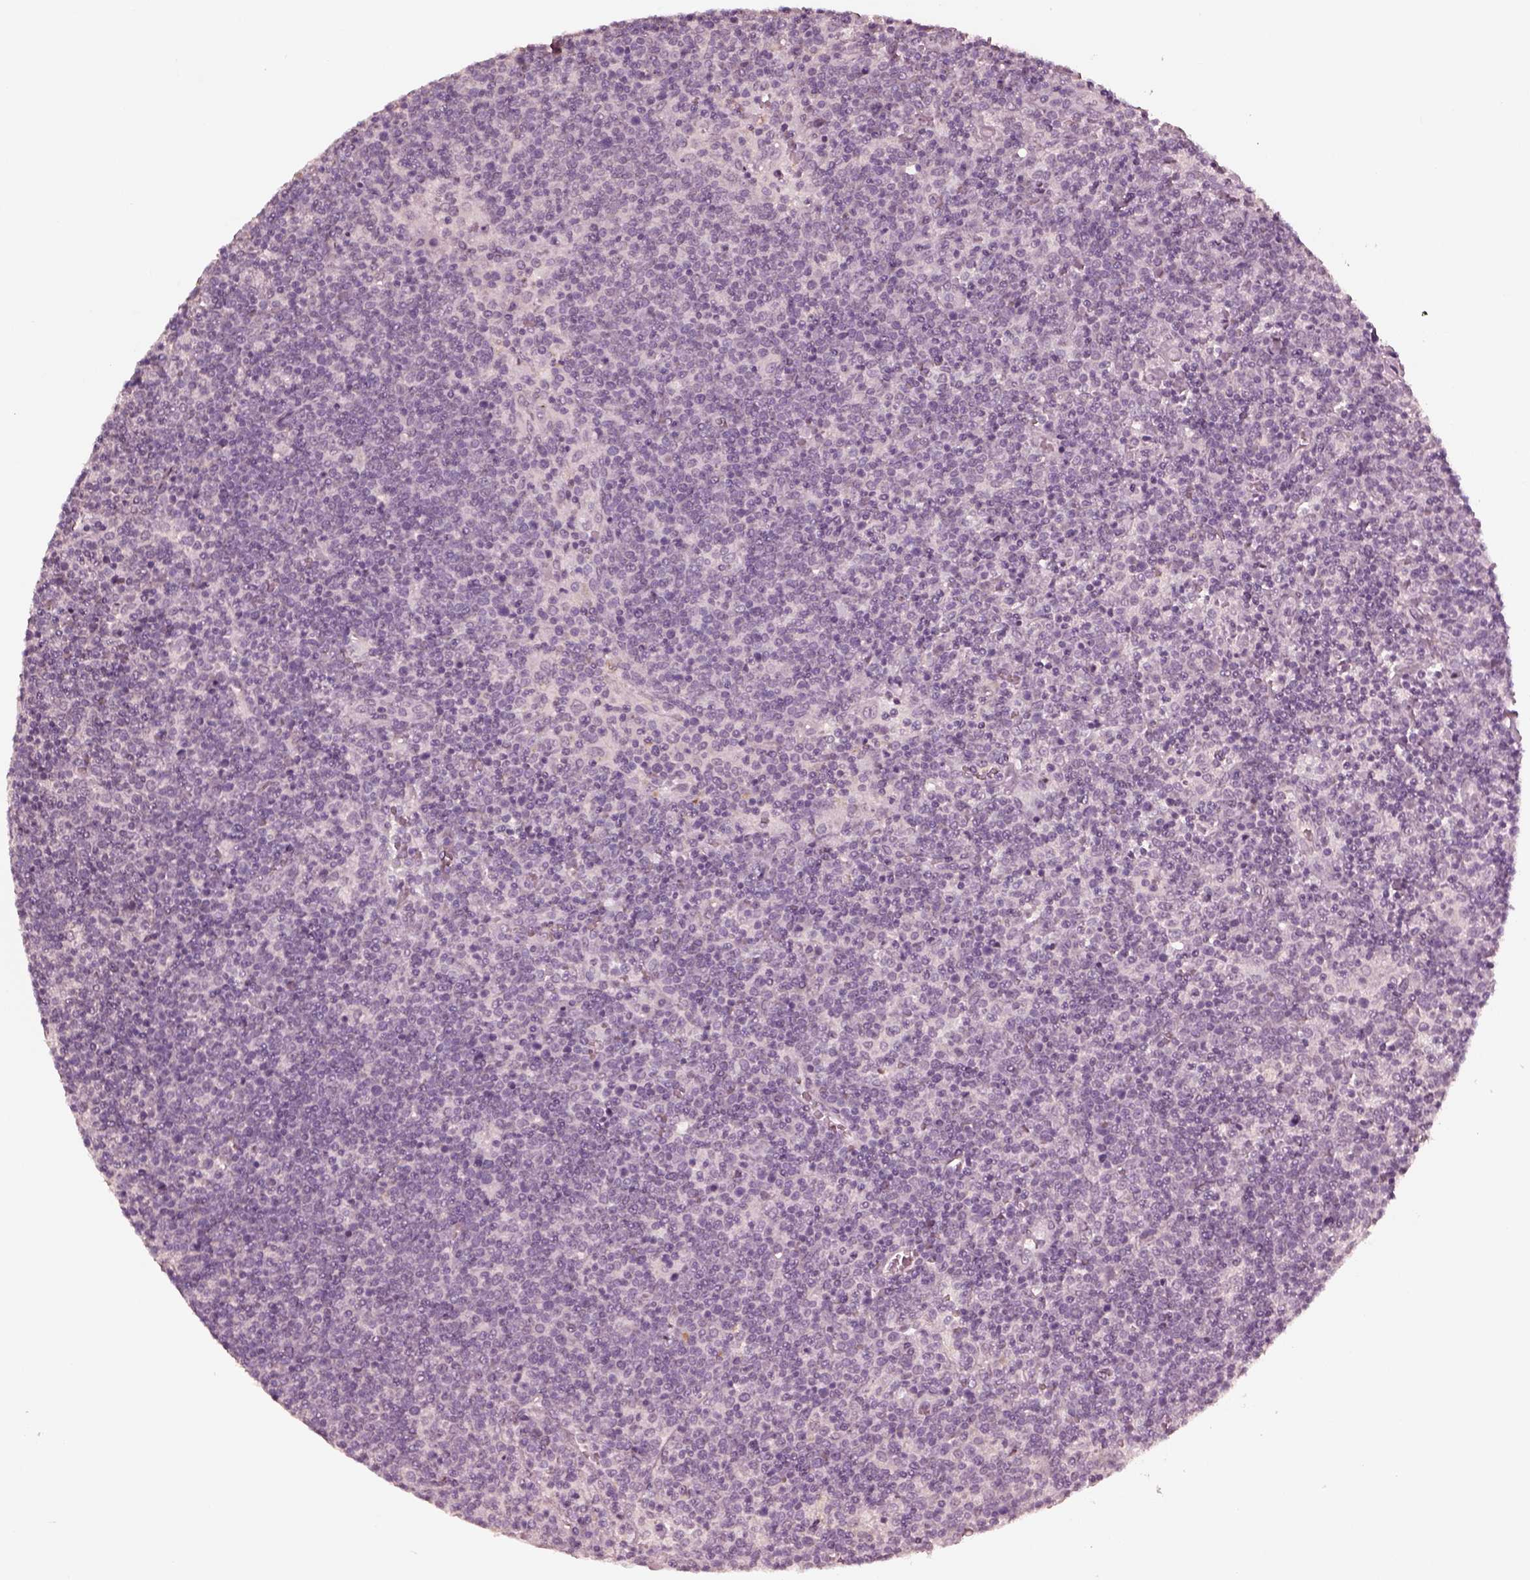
{"staining": {"intensity": "negative", "quantity": "none", "location": "none"}, "tissue": "lymphoma", "cell_type": "Tumor cells", "image_type": "cancer", "snomed": [{"axis": "morphology", "description": "Malignant lymphoma, non-Hodgkin's type, High grade"}, {"axis": "topography", "description": "Lymph node"}], "caption": "Lymphoma was stained to show a protein in brown. There is no significant positivity in tumor cells. (DAB (3,3'-diaminobenzidine) IHC with hematoxylin counter stain).", "gene": "KRT79", "patient": {"sex": "male", "age": 61}}